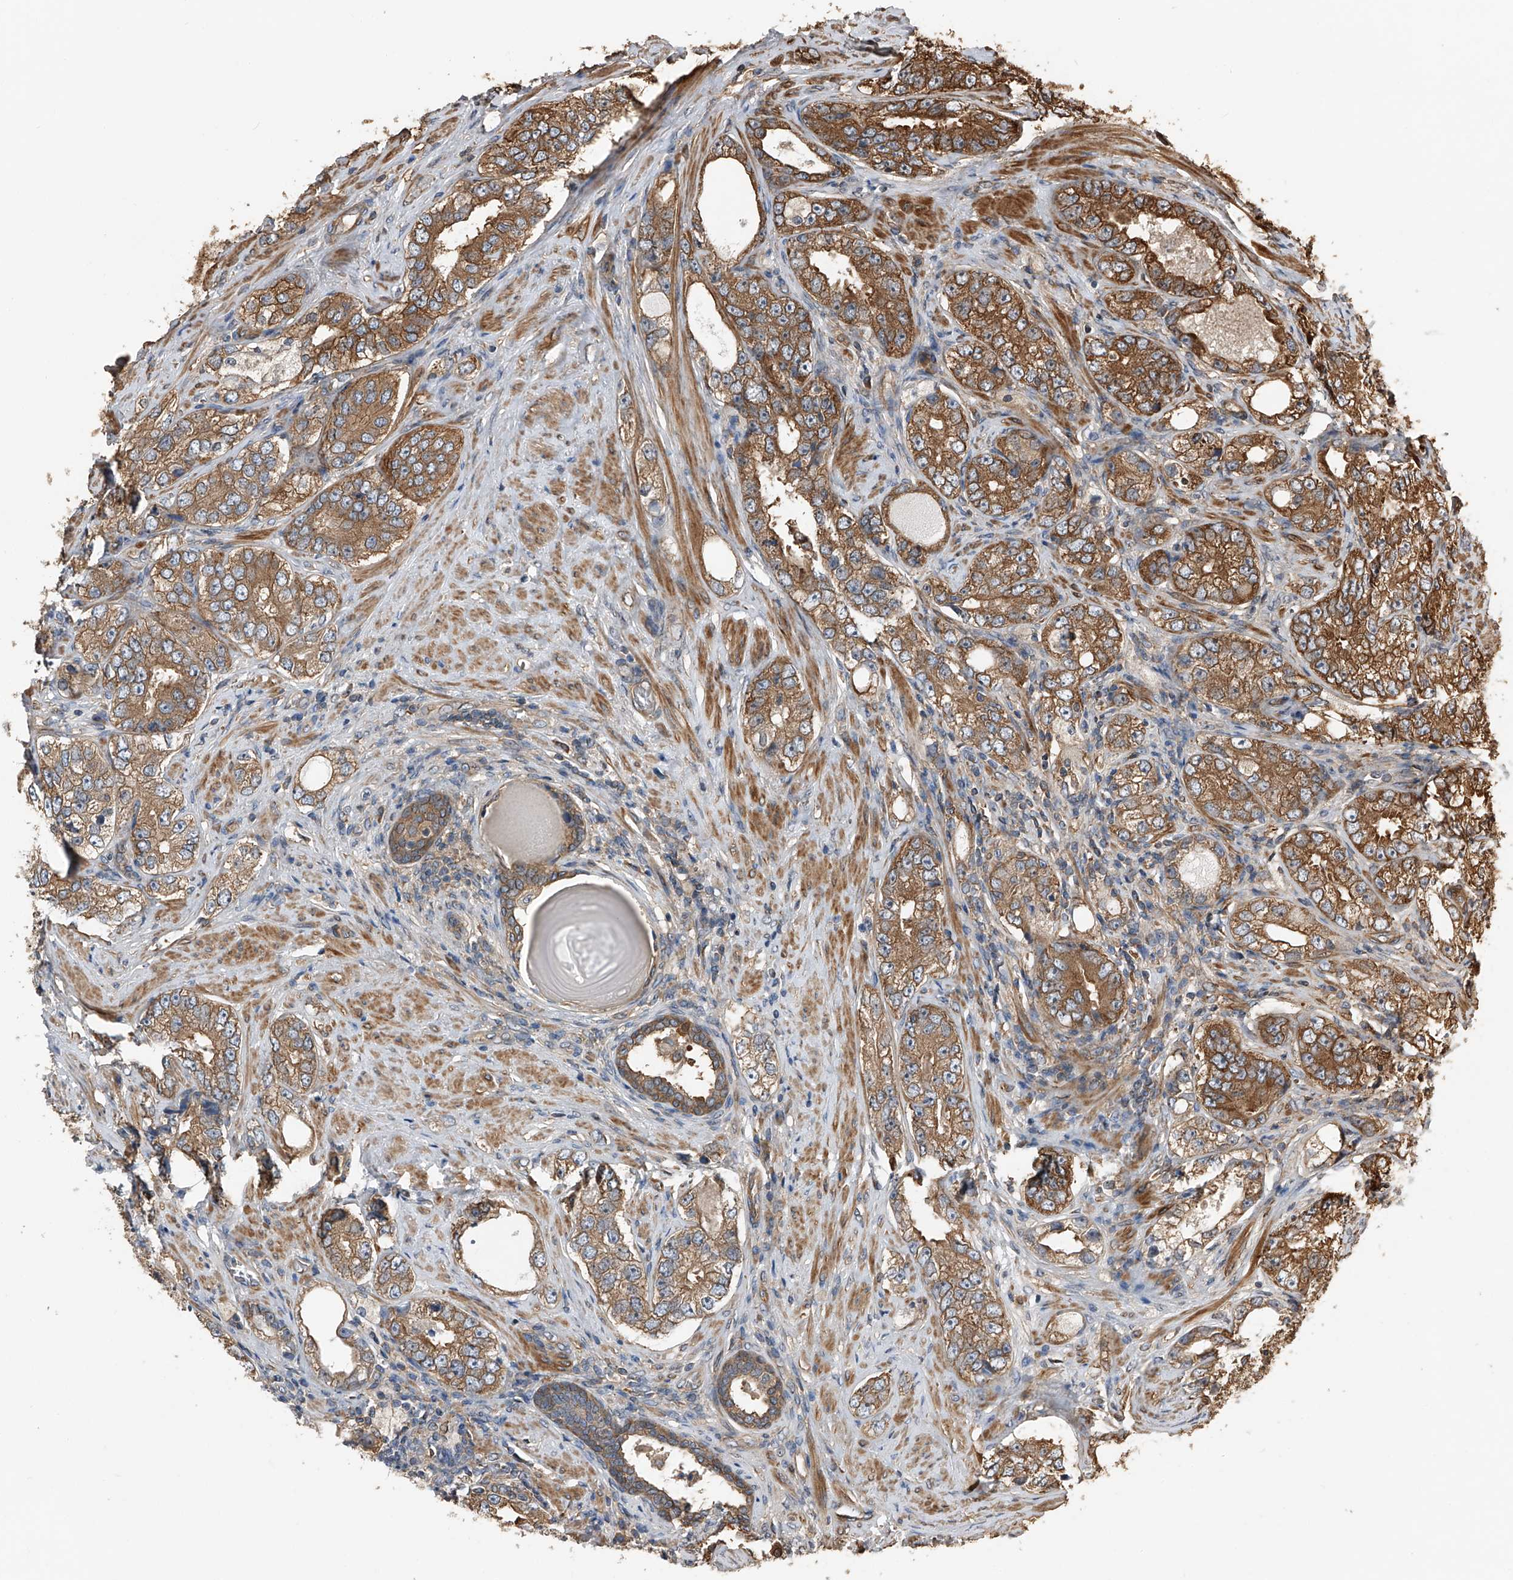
{"staining": {"intensity": "strong", "quantity": ">75%", "location": "cytoplasmic/membranous"}, "tissue": "prostate cancer", "cell_type": "Tumor cells", "image_type": "cancer", "snomed": [{"axis": "morphology", "description": "Adenocarcinoma, High grade"}, {"axis": "topography", "description": "Prostate"}], "caption": "IHC micrograph of neoplastic tissue: prostate cancer (high-grade adenocarcinoma) stained using IHC shows high levels of strong protein expression localized specifically in the cytoplasmic/membranous of tumor cells, appearing as a cytoplasmic/membranous brown color.", "gene": "KCNJ2", "patient": {"sex": "male", "age": 56}}